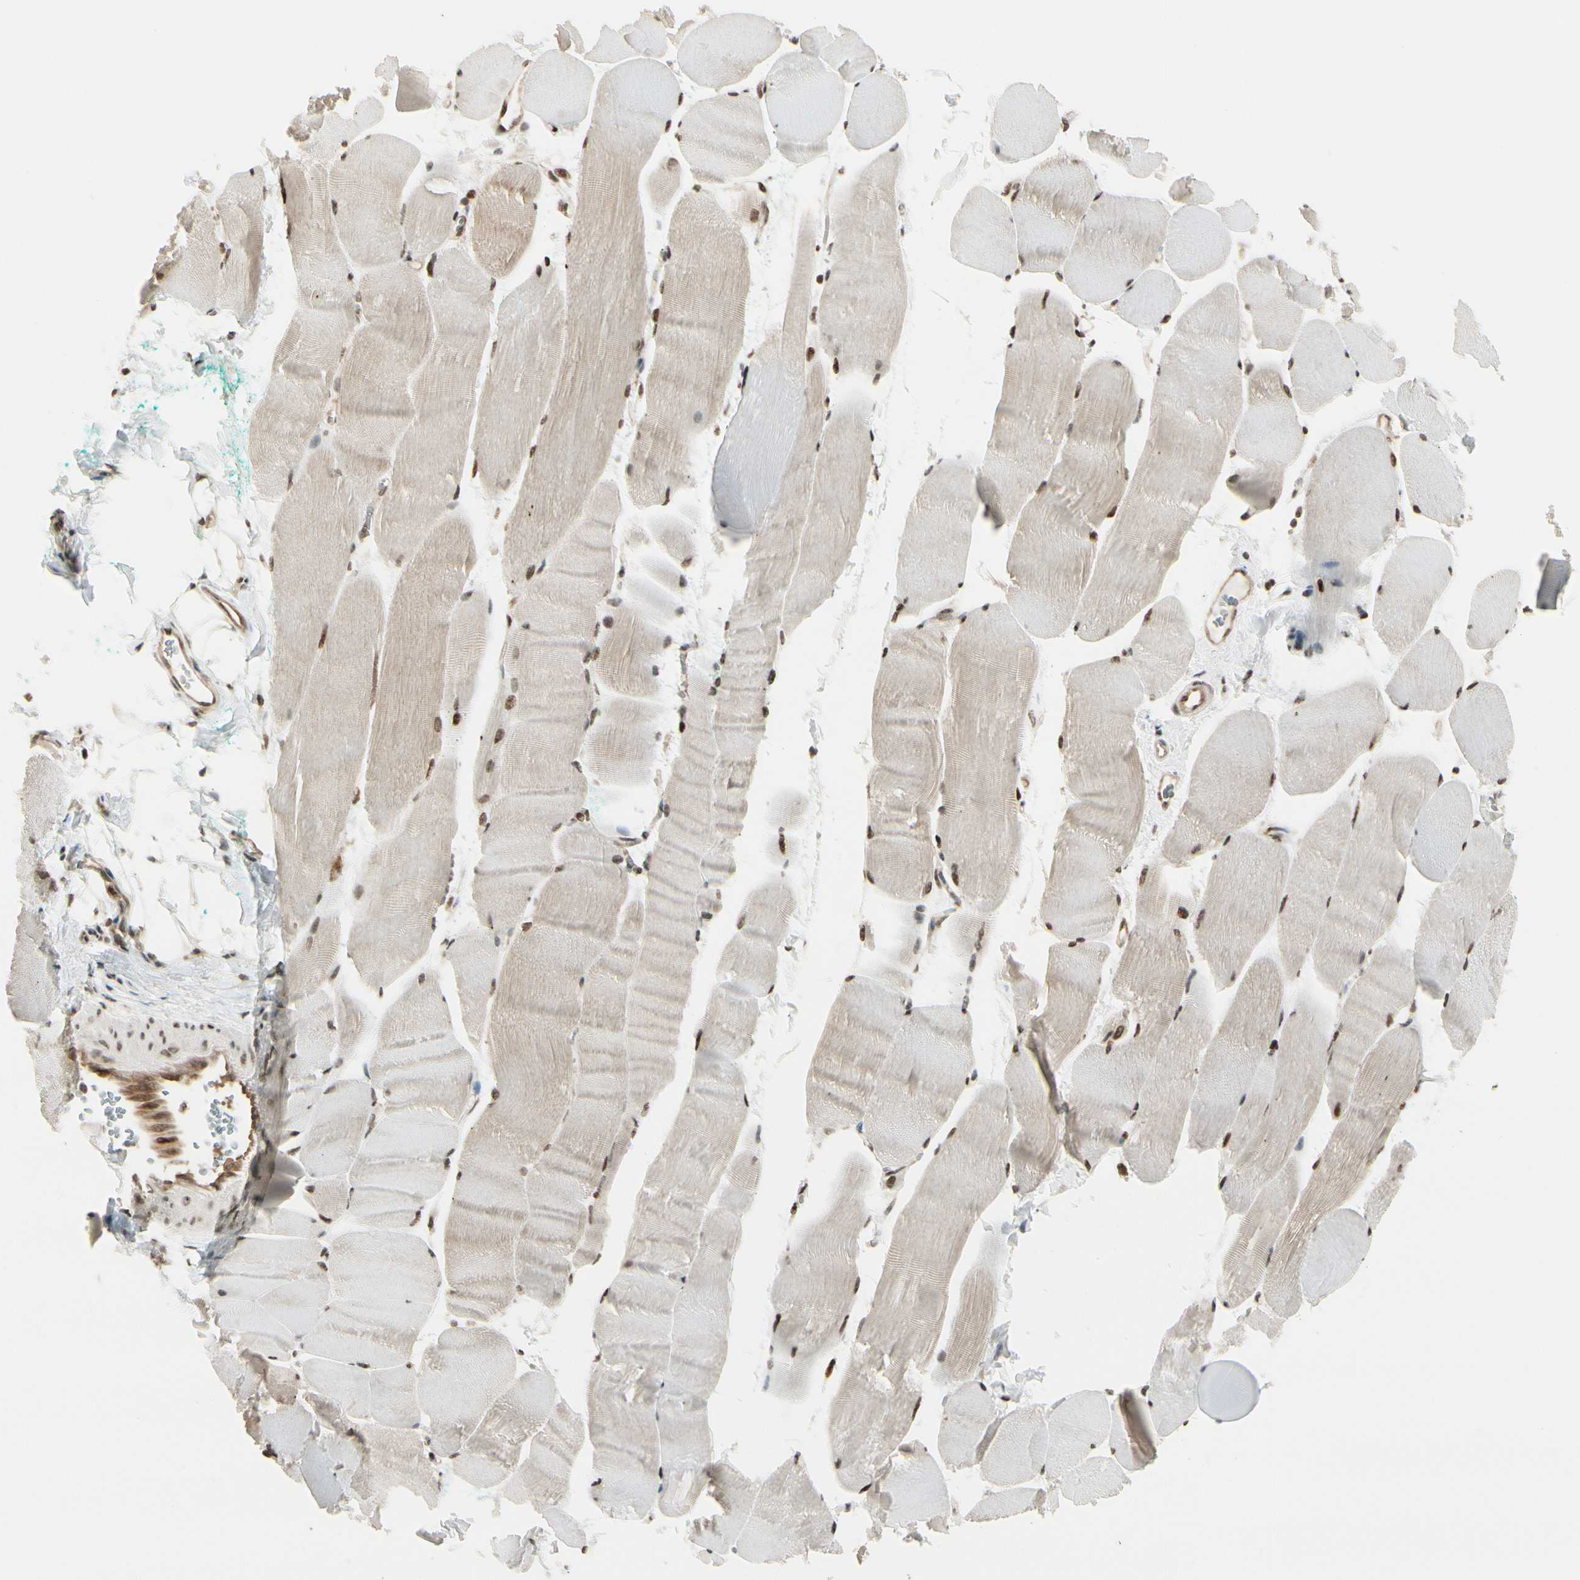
{"staining": {"intensity": "moderate", "quantity": ">75%", "location": "nuclear"}, "tissue": "skeletal muscle", "cell_type": "Myocytes", "image_type": "normal", "snomed": [{"axis": "morphology", "description": "Normal tissue, NOS"}, {"axis": "morphology", "description": "Squamous cell carcinoma, NOS"}, {"axis": "topography", "description": "Skeletal muscle"}], "caption": "Myocytes show moderate nuclear expression in approximately >75% of cells in benign skeletal muscle. (Brightfield microscopy of DAB IHC at high magnification).", "gene": "SUFU", "patient": {"sex": "male", "age": 51}}